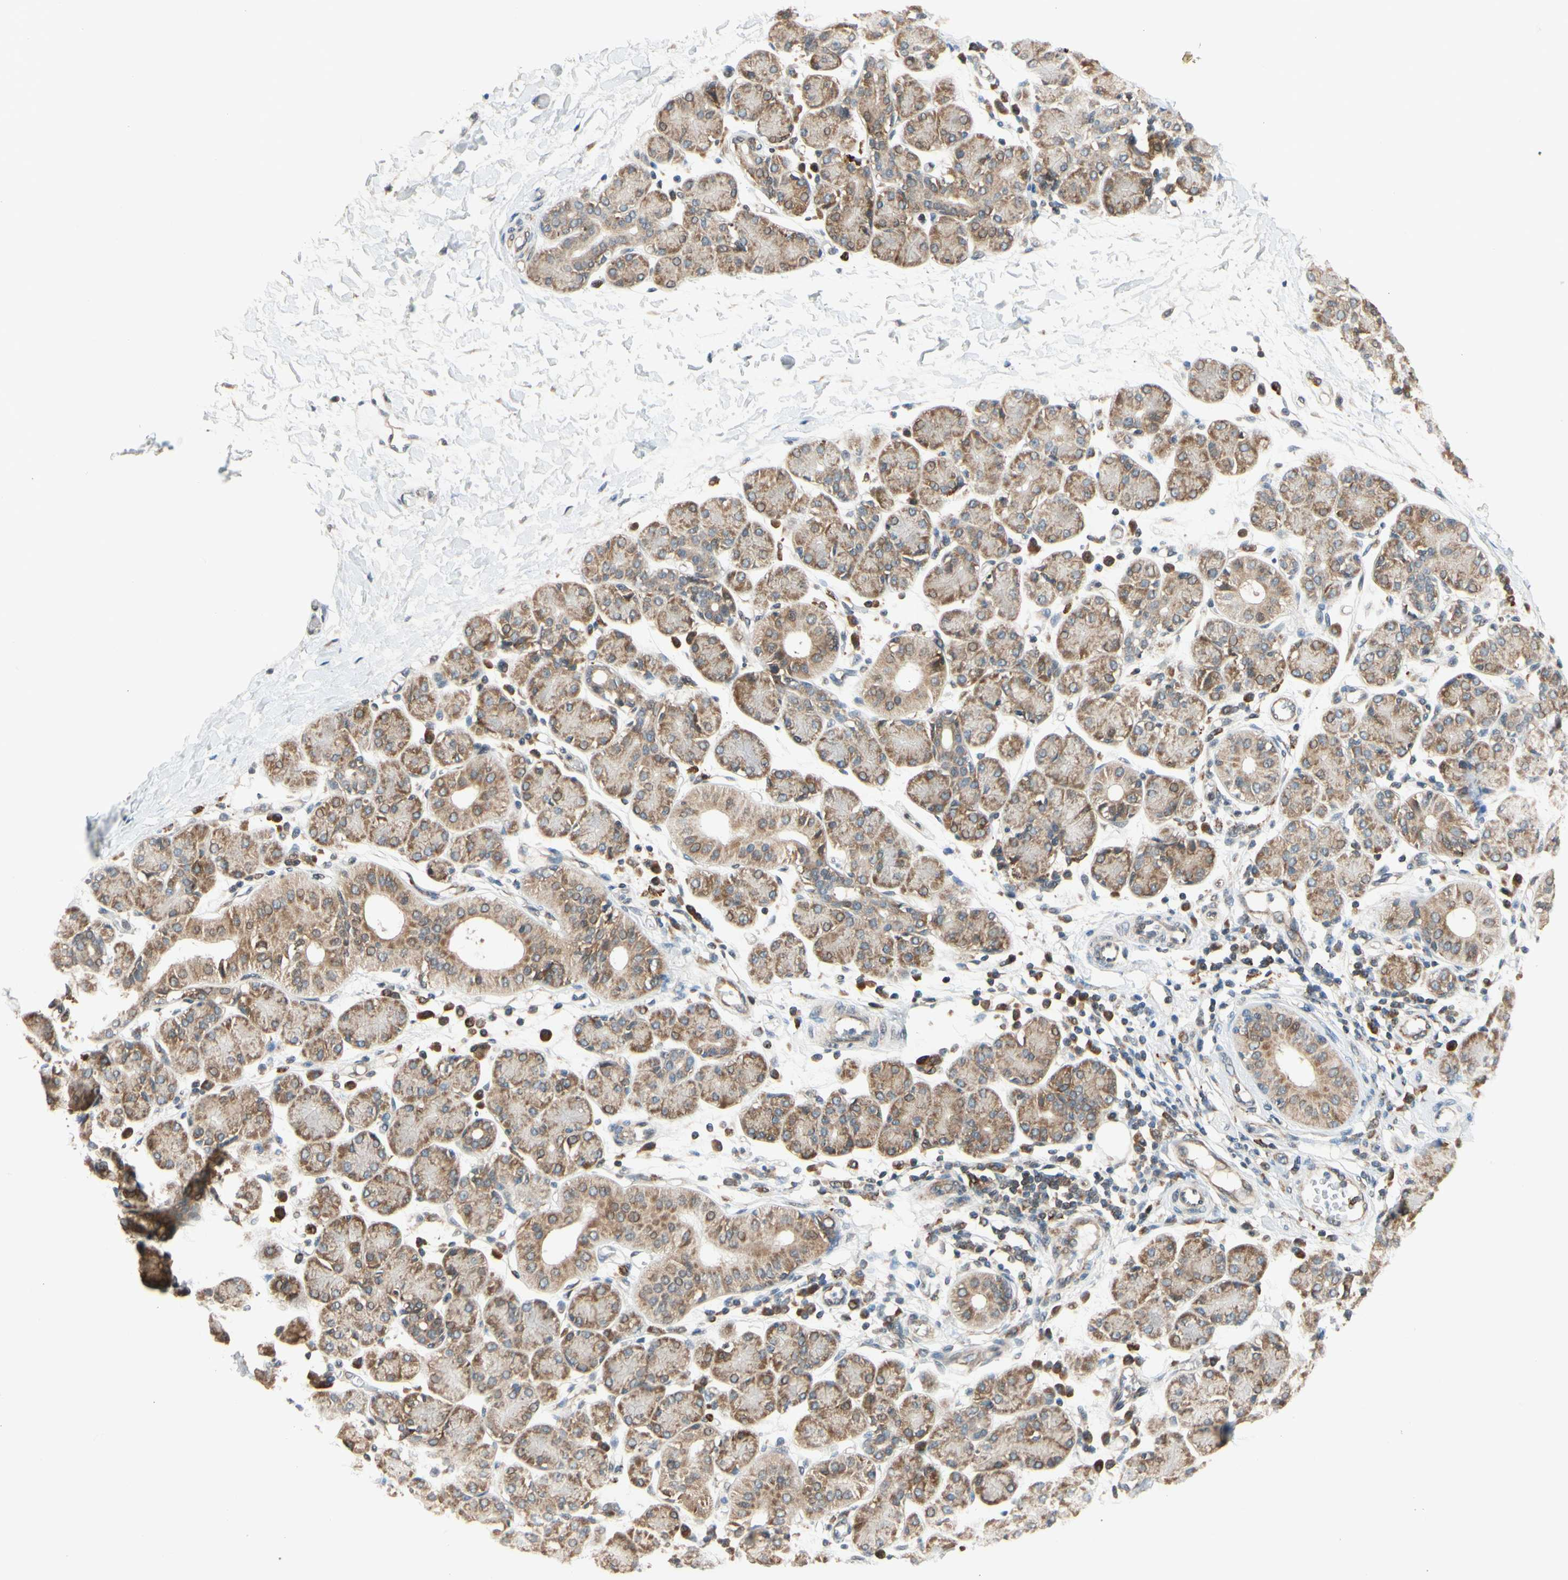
{"staining": {"intensity": "moderate", "quantity": "25%-75%", "location": "cytoplasmic/membranous"}, "tissue": "salivary gland", "cell_type": "Glandular cells", "image_type": "normal", "snomed": [{"axis": "morphology", "description": "Normal tissue, NOS"}, {"axis": "morphology", "description": "Inflammation, NOS"}, {"axis": "topography", "description": "Lymph node"}, {"axis": "topography", "description": "Salivary gland"}], "caption": "Glandular cells display moderate cytoplasmic/membranous positivity in about 25%-75% of cells in unremarkable salivary gland. (Stains: DAB in brown, nuclei in blue, Microscopy: brightfield microscopy at high magnification).", "gene": "ANKHD1", "patient": {"sex": "male", "age": 3}}